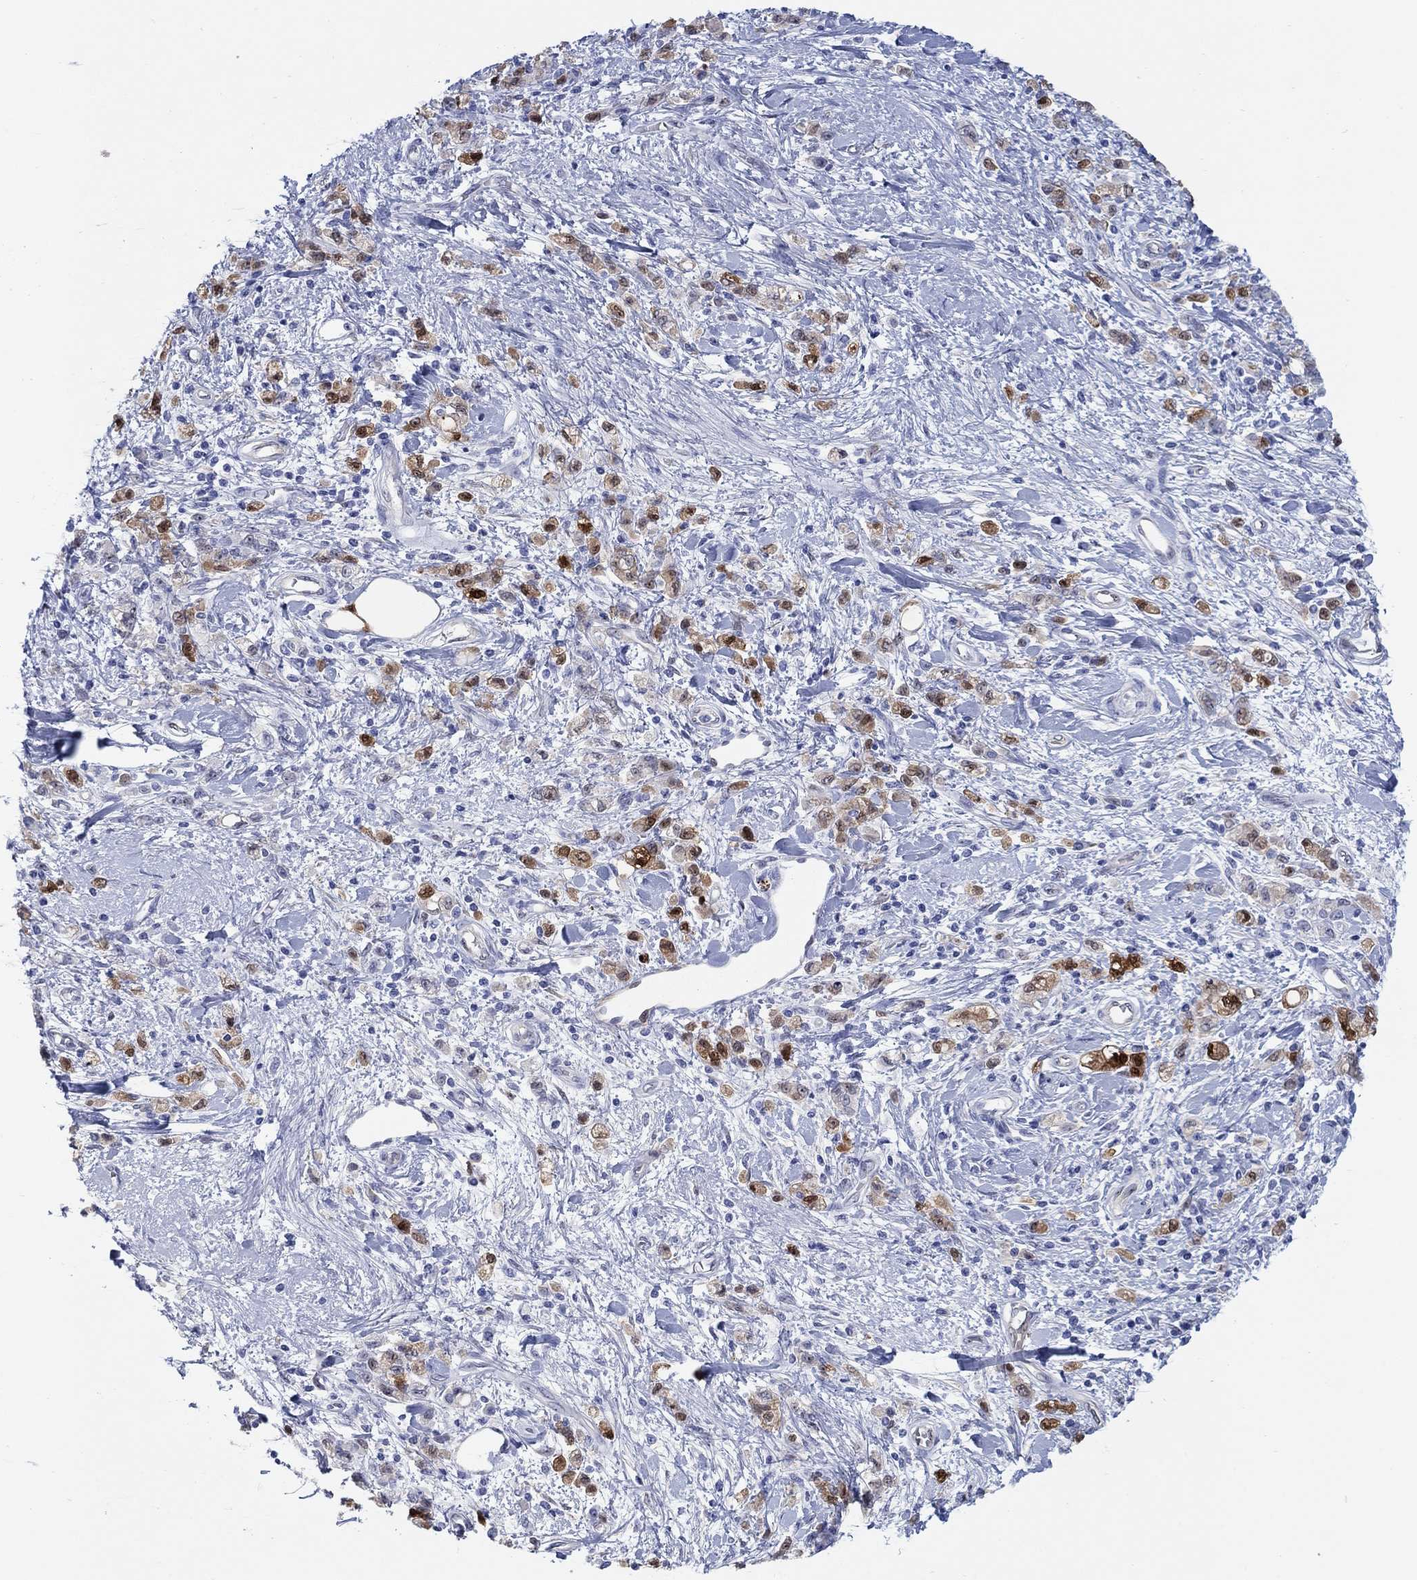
{"staining": {"intensity": "strong", "quantity": "<25%", "location": "nuclear"}, "tissue": "stomach cancer", "cell_type": "Tumor cells", "image_type": "cancer", "snomed": [{"axis": "morphology", "description": "Adenocarcinoma, NOS"}, {"axis": "topography", "description": "Stomach"}], "caption": "IHC of human stomach cancer (adenocarcinoma) demonstrates medium levels of strong nuclear expression in approximately <25% of tumor cells.", "gene": "AKR1C2", "patient": {"sex": "male", "age": 77}}